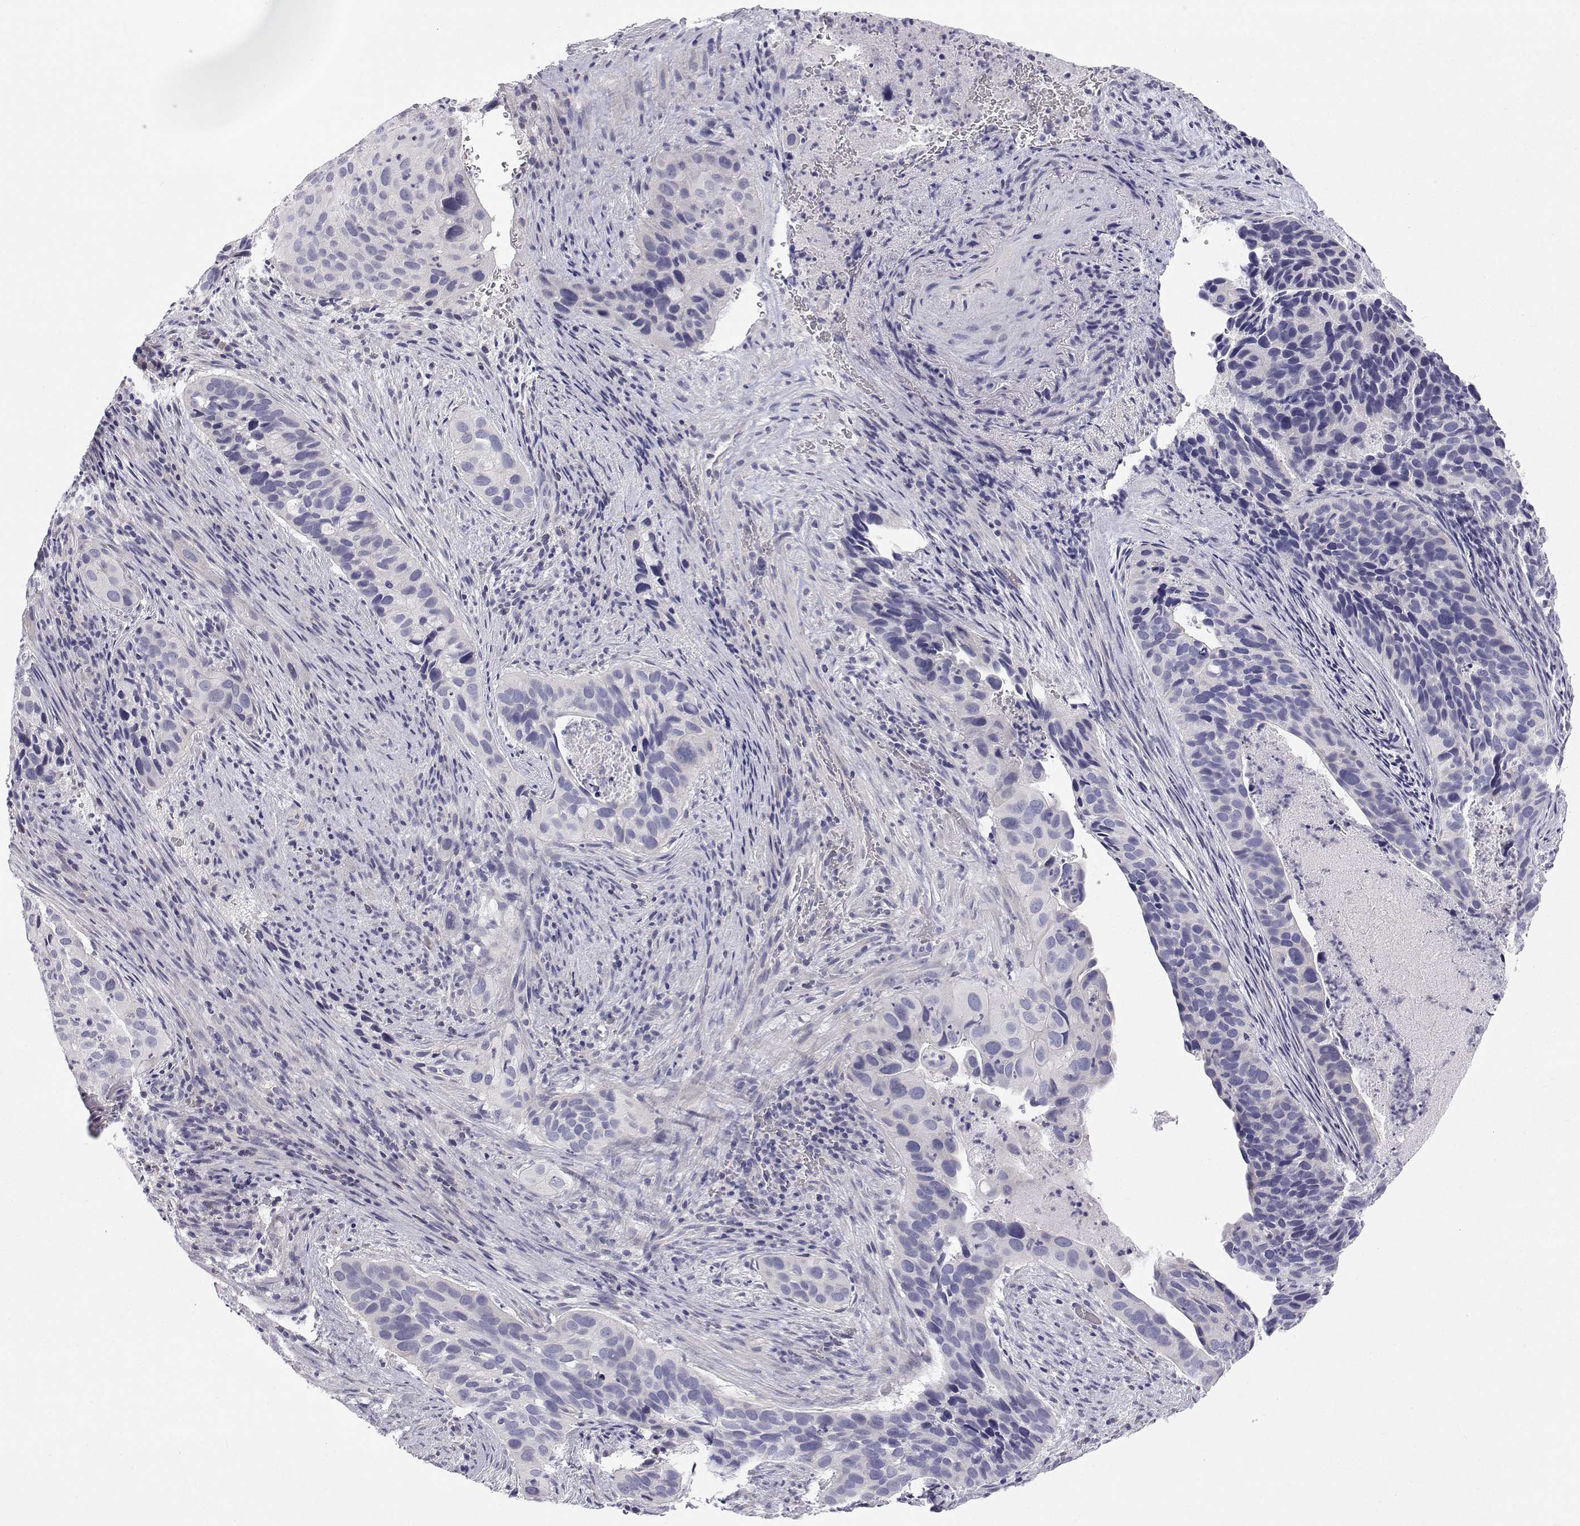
{"staining": {"intensity": "negative", "quantity": "none", "location": "none"}, "tissue": "cervical cancer", "cell_type": "Tumor cells", "image_type": "cancer", "snomed": [{"axis": "morphology", "description": "Squamous cell carcinoma, NOS"}, {"axis": "topography", "description": "Cervix"}], "caption": "Immunohistochemical staining of human cervical cancer reveals no significant expression in tumor cells.", "gene": "ANKRD65", "patient": {"sex": "female", "age": 38}}